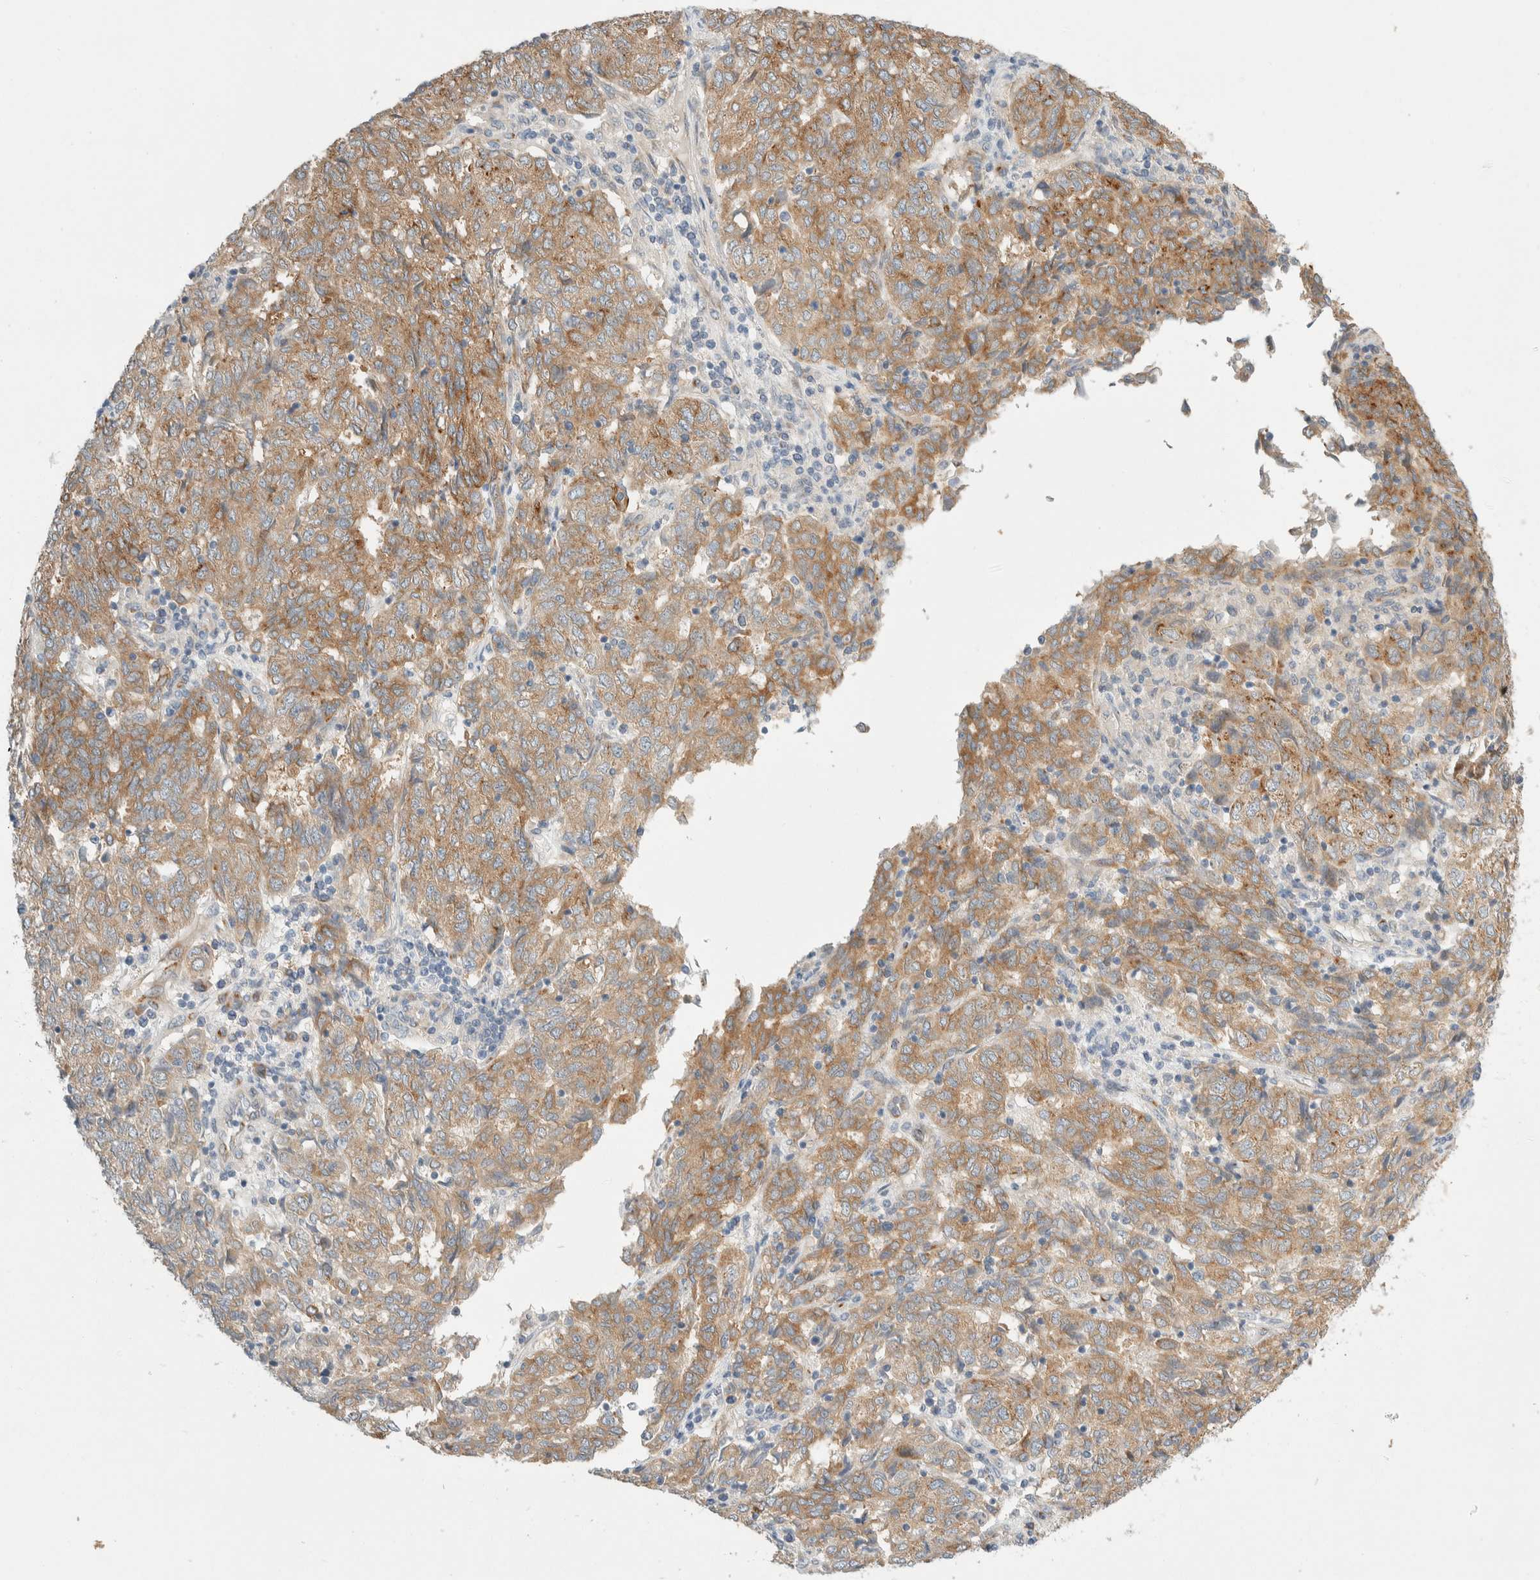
{"staining": {"intensity": "moderate", "quantity": ">75%", "location": "cytoplasmic/membranous"}, "tissue": "endometrial cancer", "cell_type": "Tumor cells", "image_type": "cancer", "snomed": [{"axis": "morphology", "description": "Adenocarcinoma, NOS"}, {"axis": "topography", "description": "Endometrium"}], "caption": "This photomicrograph reveals immunohistochemistry (IHC) staining of human endometrial cancer (adenocarcinoma), with medium moderate cytoplasmic/membranous staining in approximately >75% of tumor cells.", "gene": "TMEM184B", "patient": {"sex": "female", "age": 80}}